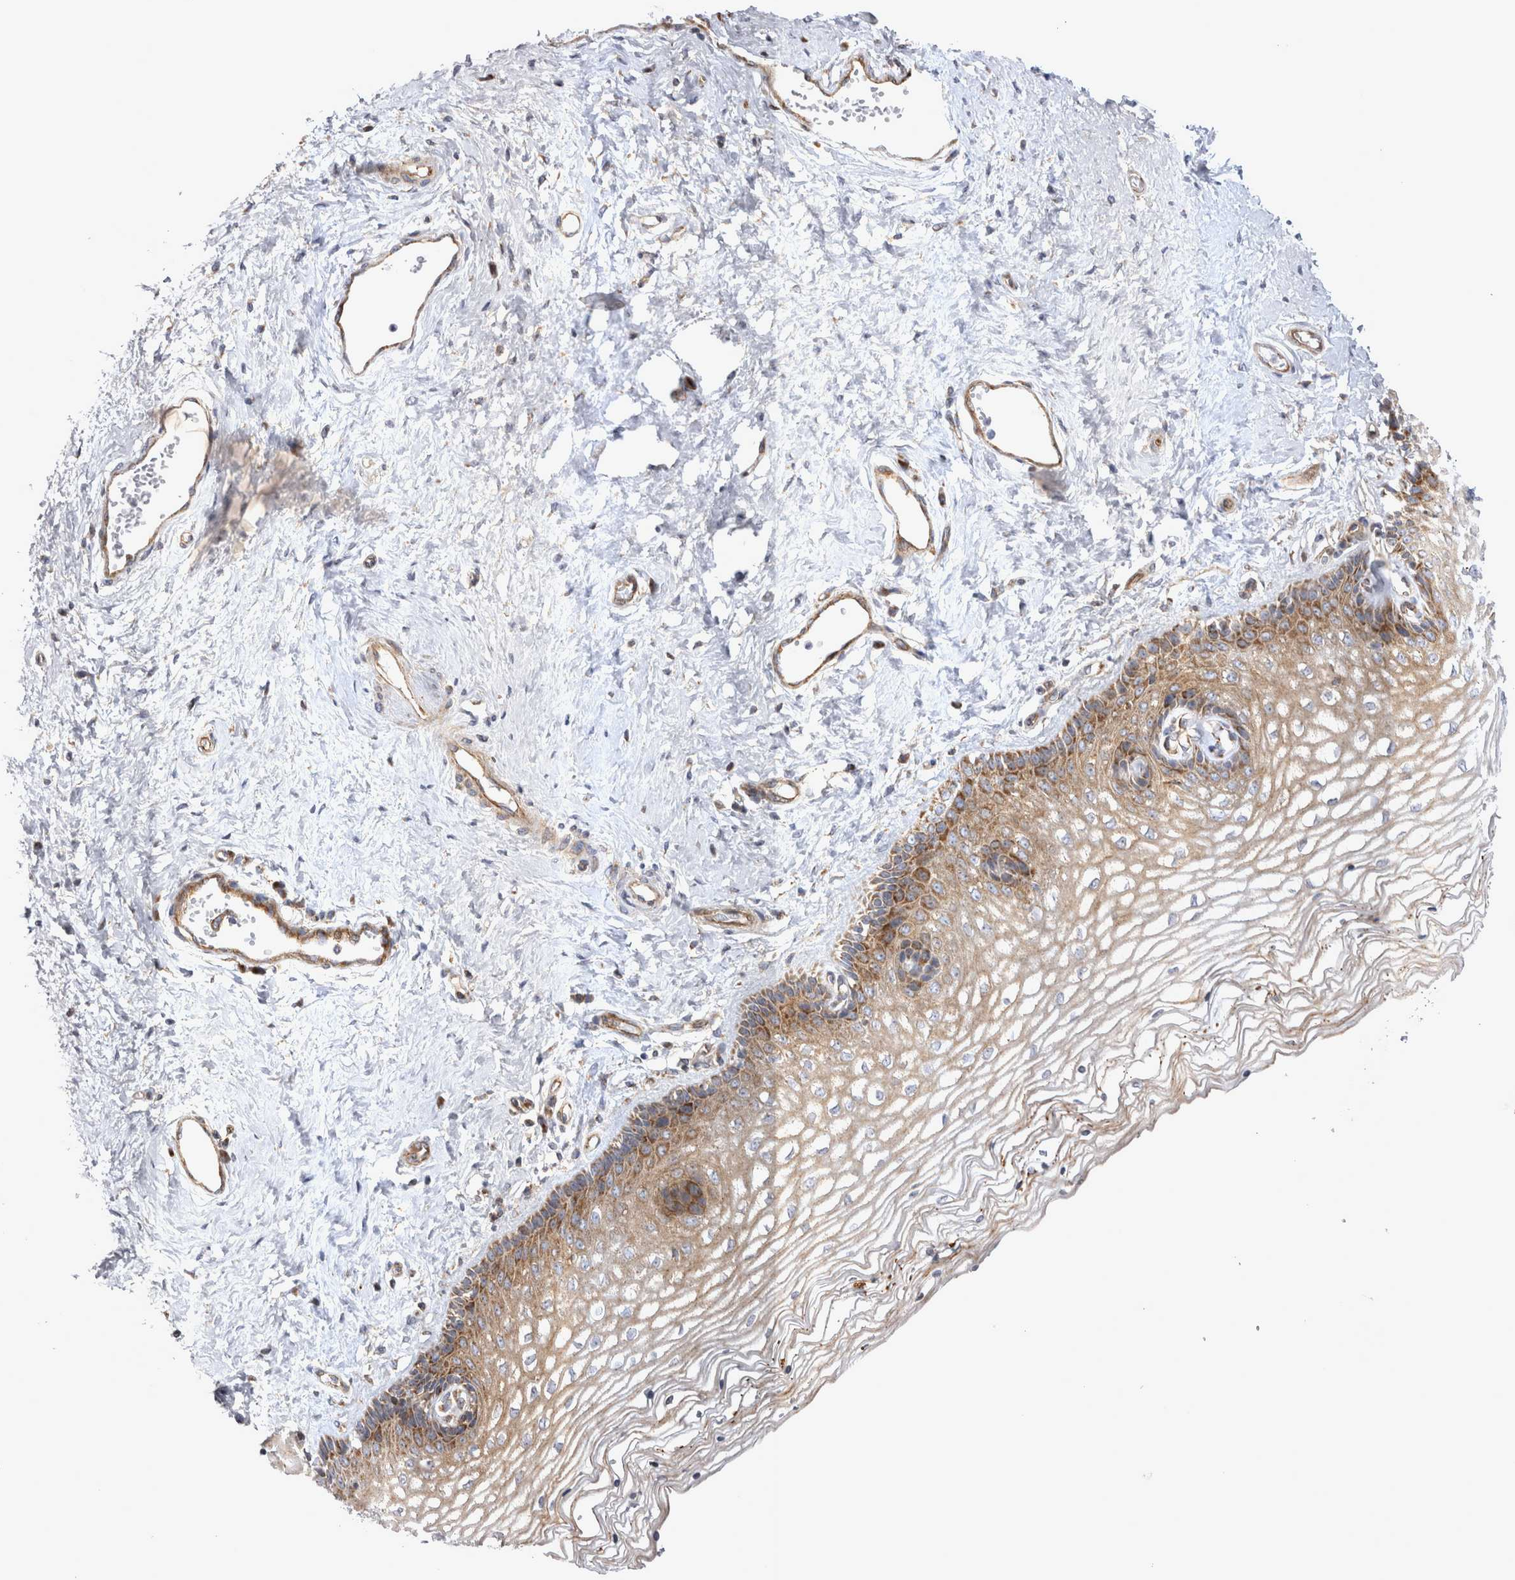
{"staining": {"intensity": "moderate", "quantity": ">75%", "location": "cytoplasmic/membranous"}, "tissue": "vagina", "cell_type": "Squamous epithelial cells", "image_type": "normal", "snomed": [{"axis": "morphology", "description": "Normal tissue, NOS"}, {"axis": "topography", "description": "Vagina"}], "caption": "Squamous epithelial cells display medium levels of moderate cytoplasmic/membranous positivity in approximately >75% of cells in unremarkable human vagina.", "gene": "TSPOAP1", "patient": {"sex": "female", "age": 46}}